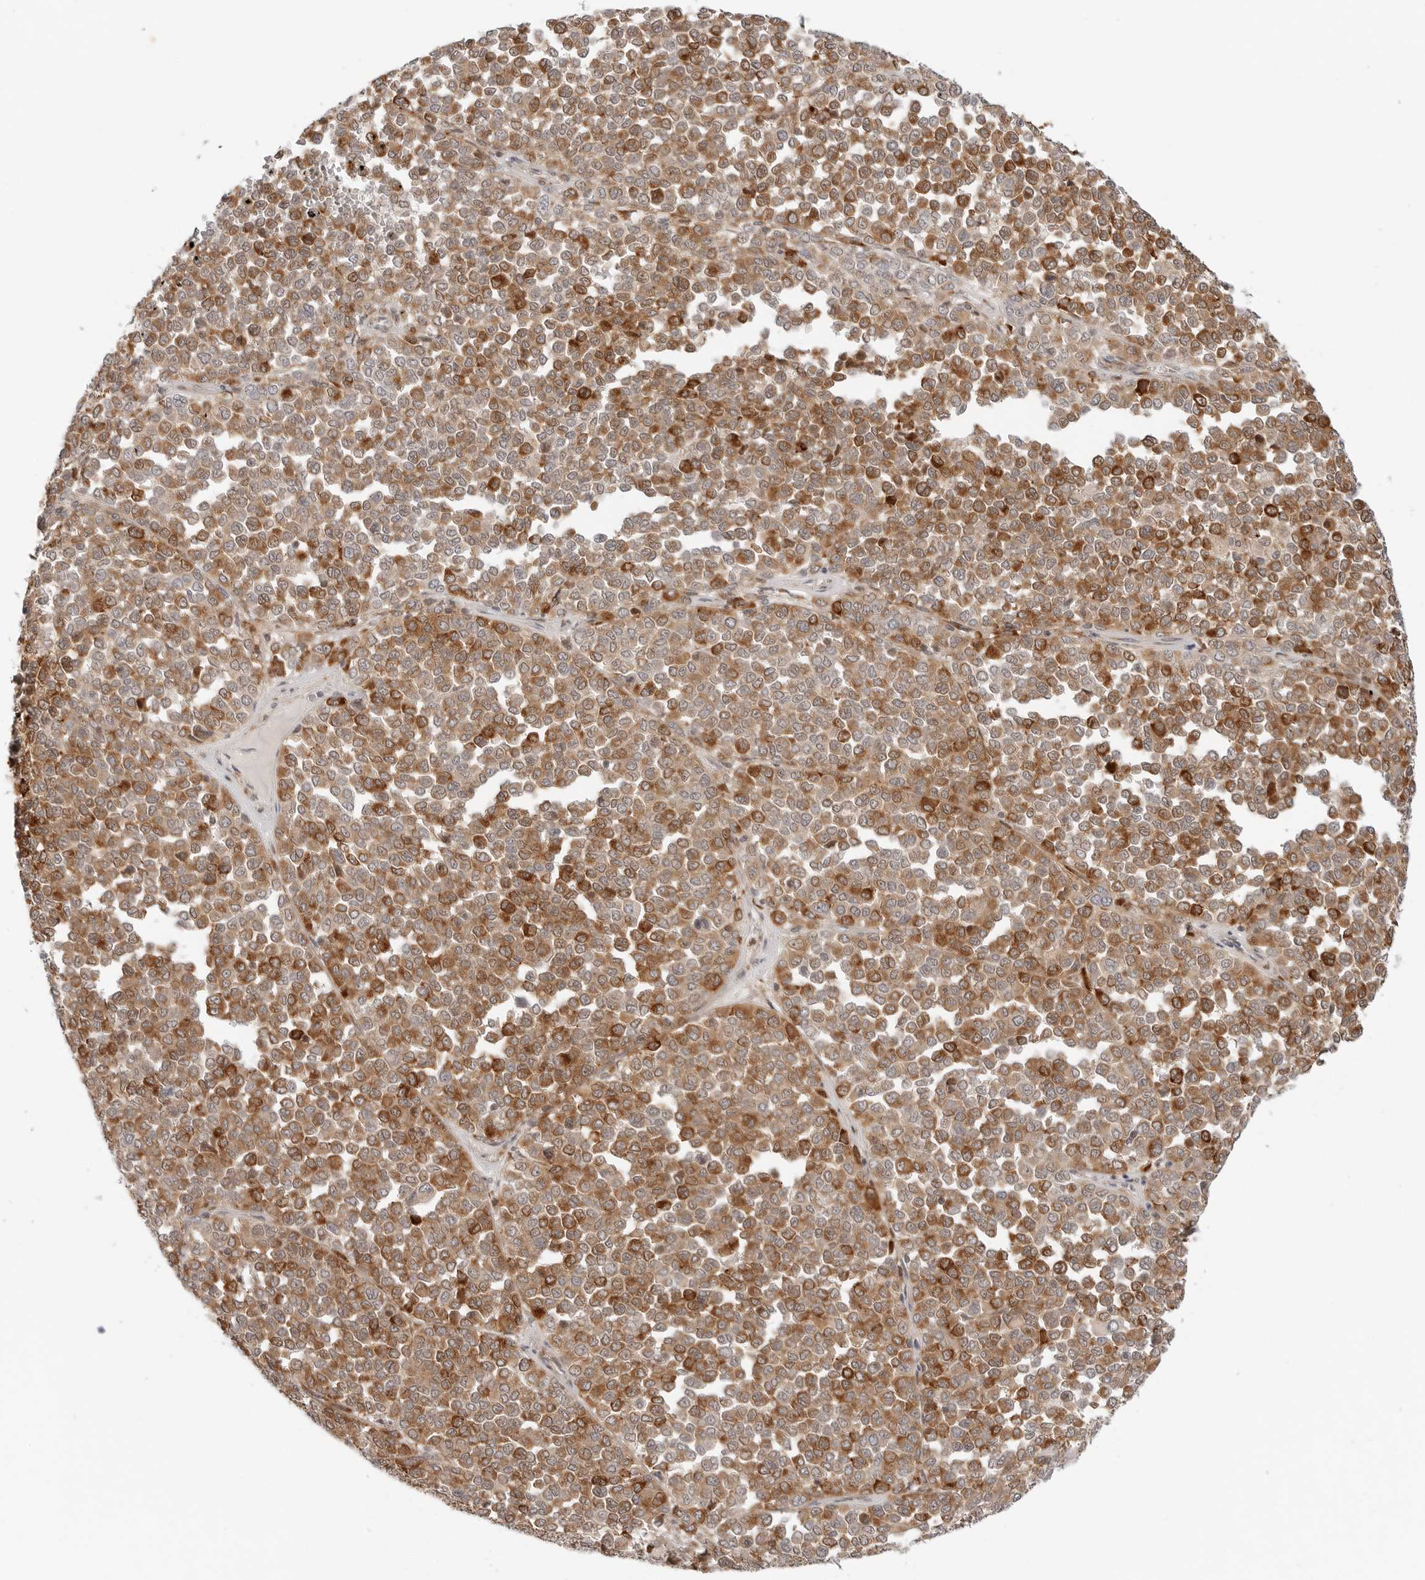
{"staining": {"intensity": "strong", "quantity": ">75%", "location": "cytoplasmic/membranous"}, "tissue": "melanoma", "cell_type": "Tumor cells", "image_type": "cancer", "snomed": [{"axis": "morphology", "description": "Malignant melanoma, Metastatic site"}, {"axis": "topography", "description": "Pancreas"}], "caption": "An immunohistochemistry histopathology image of tumor tissue is shown. Protein staining in brown labels strong cytoplasmic/membranous positivity in melanoma within tumor cells.", "gene": "C1QTNF1", "patient": {"sex": "female", "age": 30}}